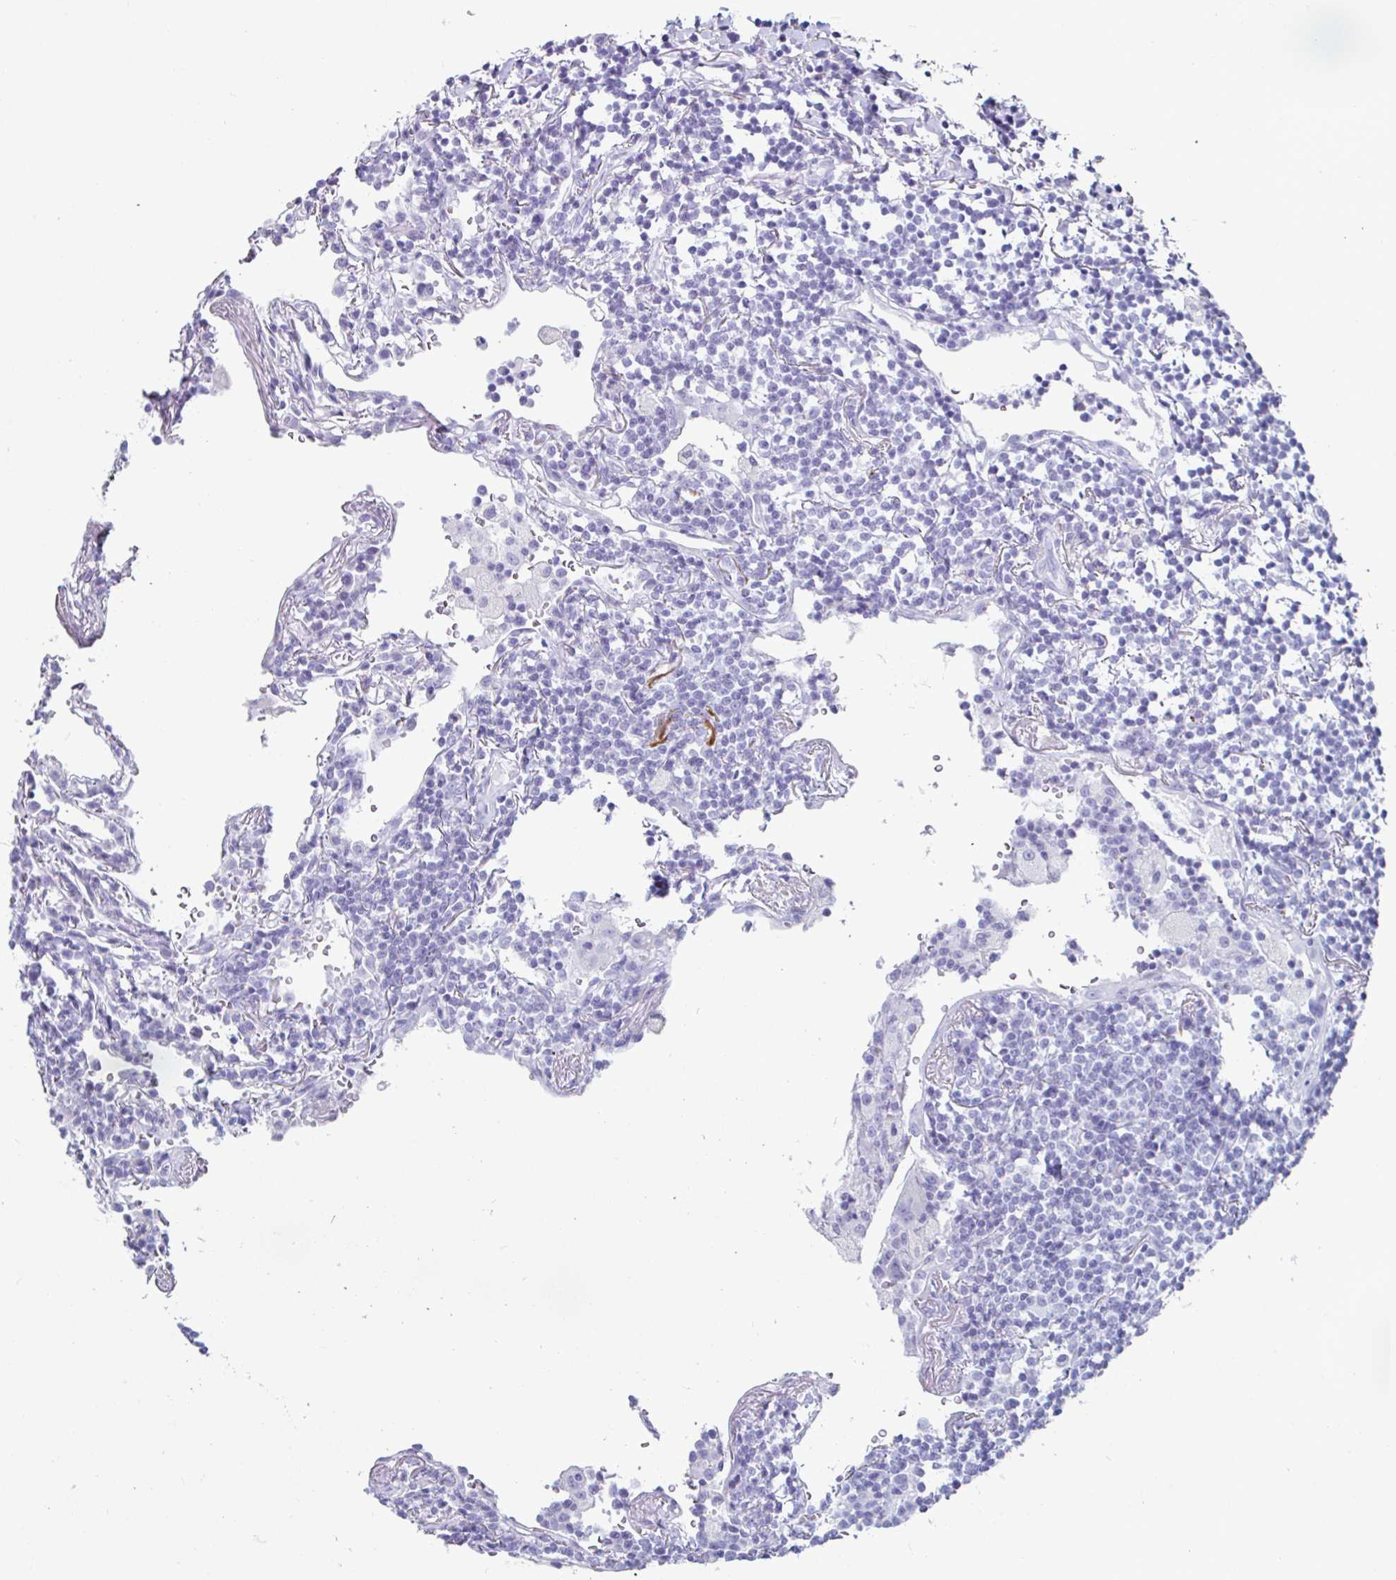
{"staining": {"intensity": "negative", "quantity": "none", "location": "none"}, "tissue": "lymphoma", "cell_type": "Tumor cells", "image_type": "cancer", "snomed": [{"axis": "morphology", "description": "Malignant lymphoma, non-Hodgkin's type, Low grade"}, {"axis": "topography", "description": "Lung"}], "caption": "Immunohistochemical staining of human low-grade malignant lymphoma, non-Hodgkin's type reveals no significant staining in tumor cells. (DAB (3,3'-diaminobenzidine) IHC, high magnification).", "gene": "CREG2", "patient": {"sex": "female", "age": 71}}